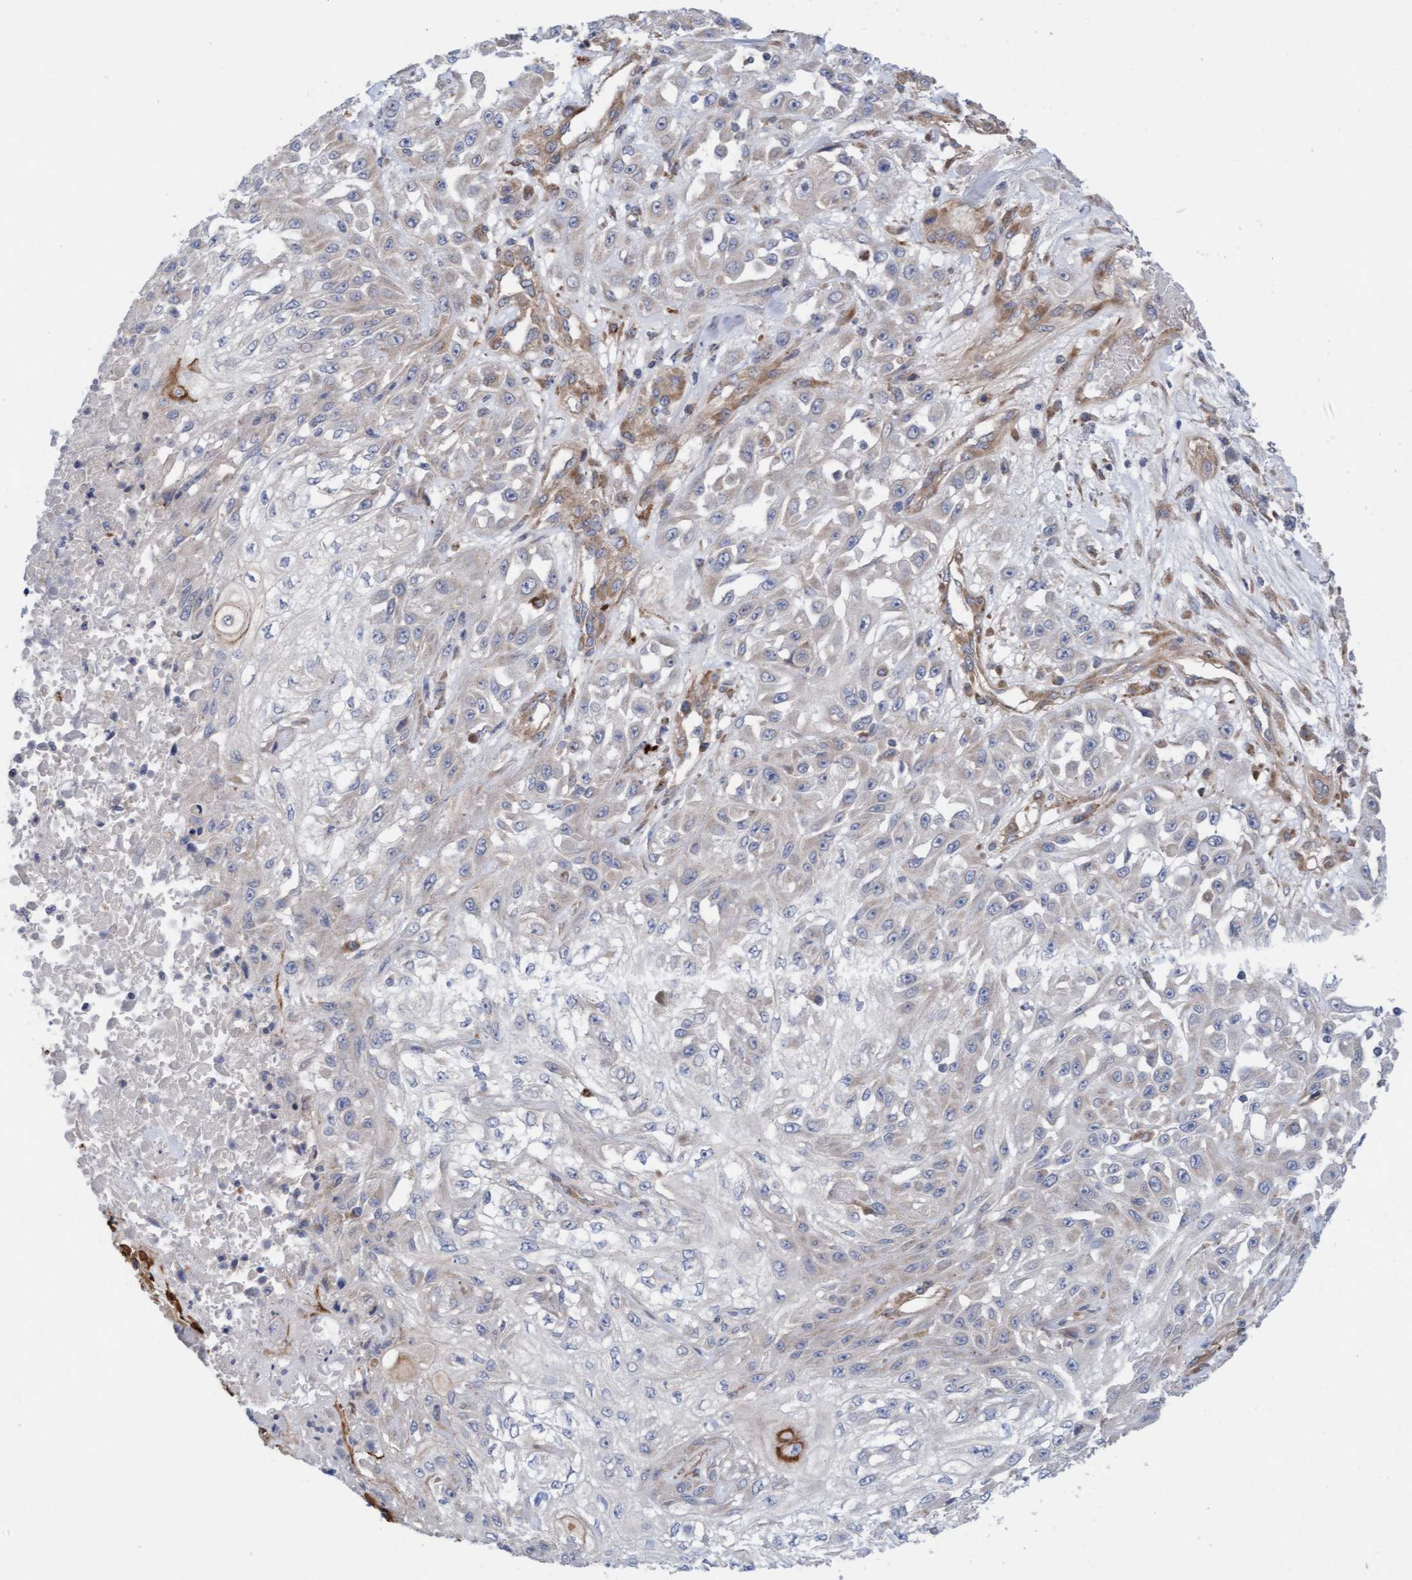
{"staining": {"intensity": "weak", "quantity": "<25%", "location": "cytoplasmic/membranous"}, "tissue": "skin cancer", "cell_type": "Tumor cells", "image_type": "cancer", "snomed": [{"axis": "morphology", "description": "Squamous cell carcinoma, NOS"}, {"axis": "morphology", "description": "Squamous cell carcinoma, metastatic, NOS"}, {"axis": "topography", "description": "Skin"}, {"axis": "topography", "description": "Lymph node"}], "caption": "The histopathology image reveals no staining of tumor cells in skin metastatic squamous cell carcinoma. (Immunohistochemistry, brightfield microscopy, high magnification).", "gene": "CDK5RAP3", "patient": {"sex": "male", "age": 75}}